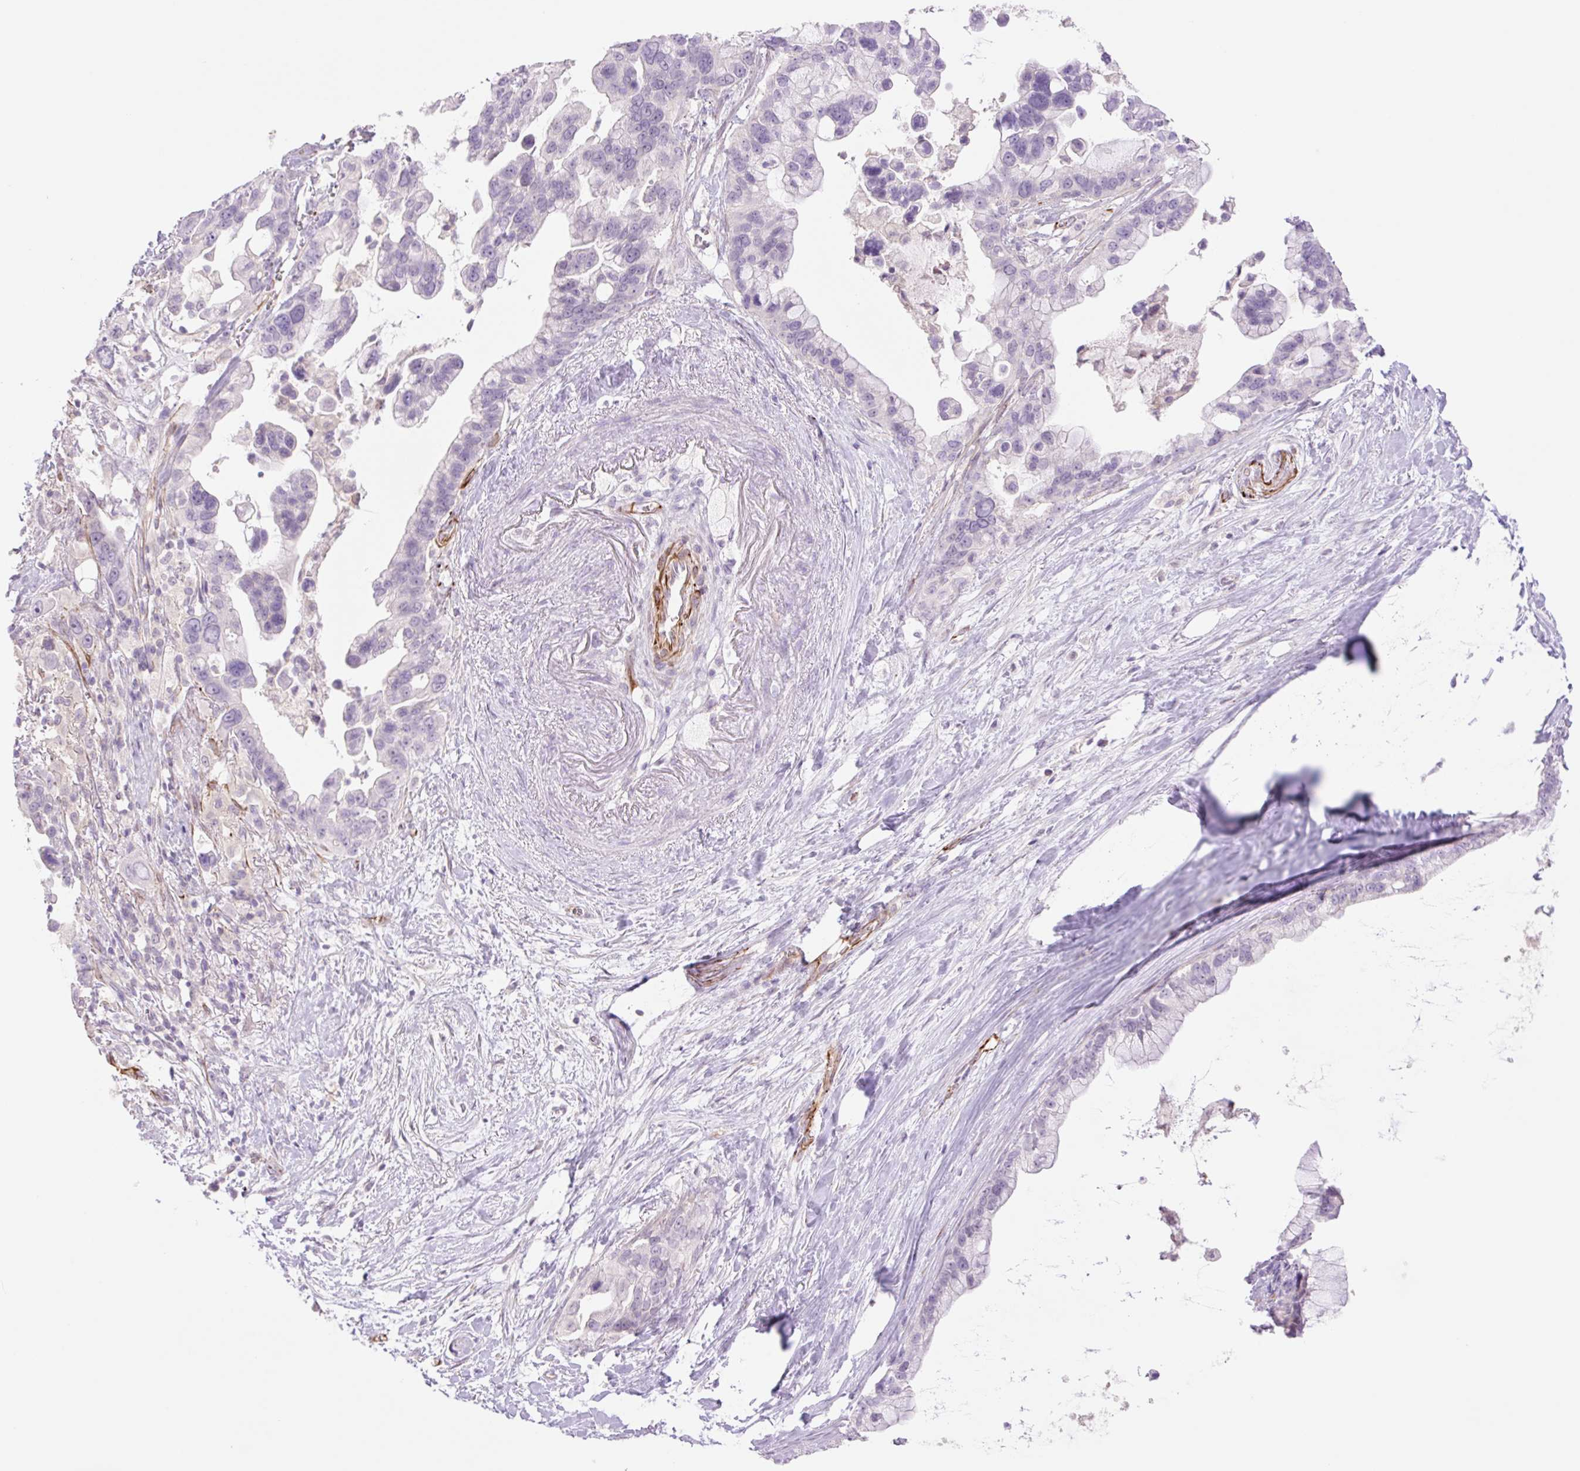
{"staining": {"intensity": "negative", "quantity": "none", "location": "none"}, "tissue": "pancreatic cancer", "cell_type": "Tumor cells", "image_type": "cancer", "snomed": [{"axis": "morphology", "description": "Adenocarcinoma, NOS"}, {"axis": "topography", "description": "Pancreas"}], "caption": "A micrograph of adenocarcinoma (pancreatic) stained for a protein demonstrates no brown staining in tumor cells.", "gene": "ZFYVE21", "patient": {"sex": "female", "age": 83}}